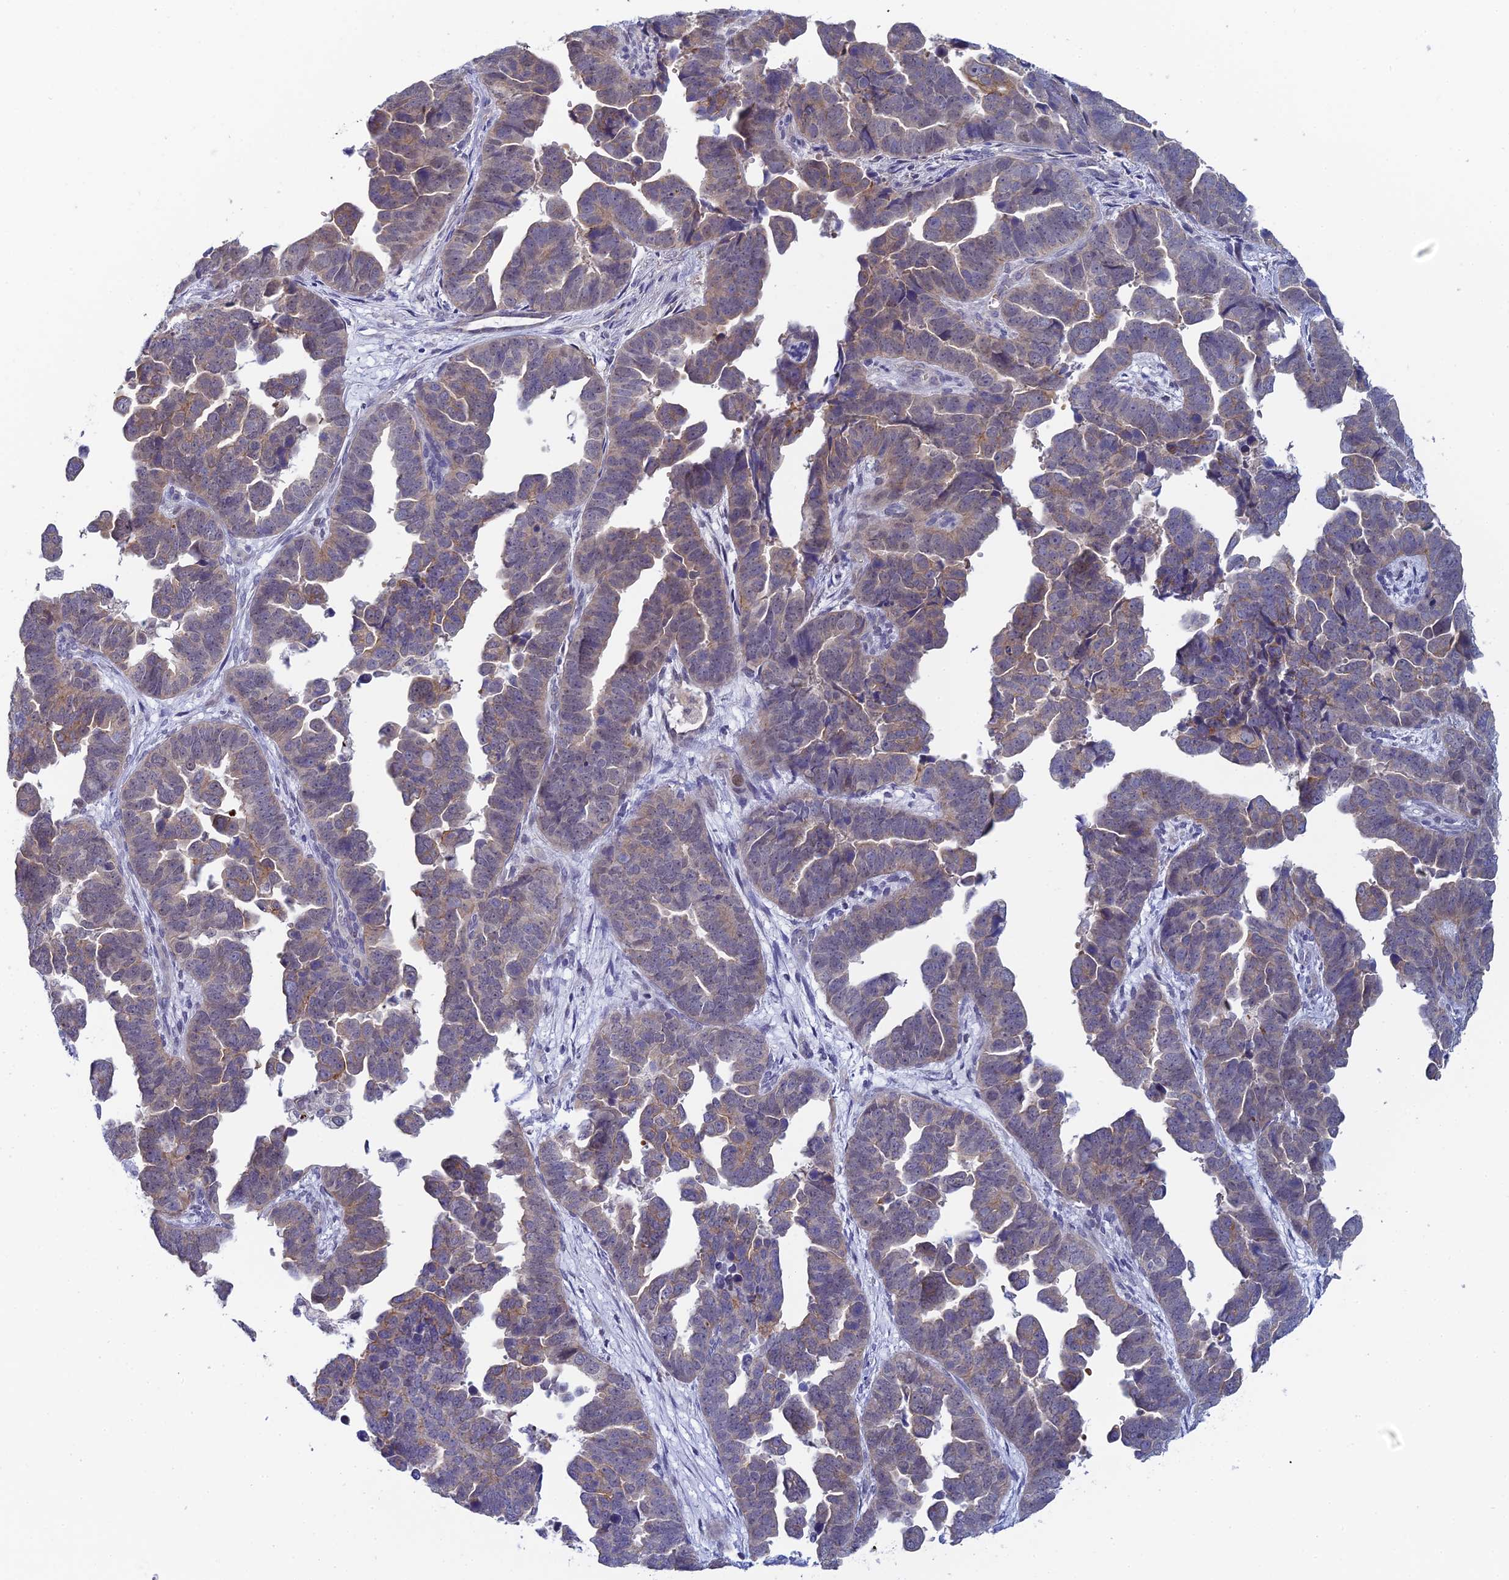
{"staining": {"intensity": "weak", "quantity": "25%-75%", "location": "cytoplasmic/membranous"}, "tissue": "endometrial cancer", "cell_type": "Tumor cells", "image_type": "cancer", "snomed": [{"axis": "morphology", "description": "Adenocarcinoma, NOS"}, {"axis": "topography", "description": "Endometrium"}], "caption": "DAB immunohistochemical staining of human endometrial adenocarcinoma displays weak cytoplasmic/membranous protein positivity in approximately 25%-75% of tumor cells.", "gene": "GIPC1", "patient": {"sex": "female", "age": 75}}